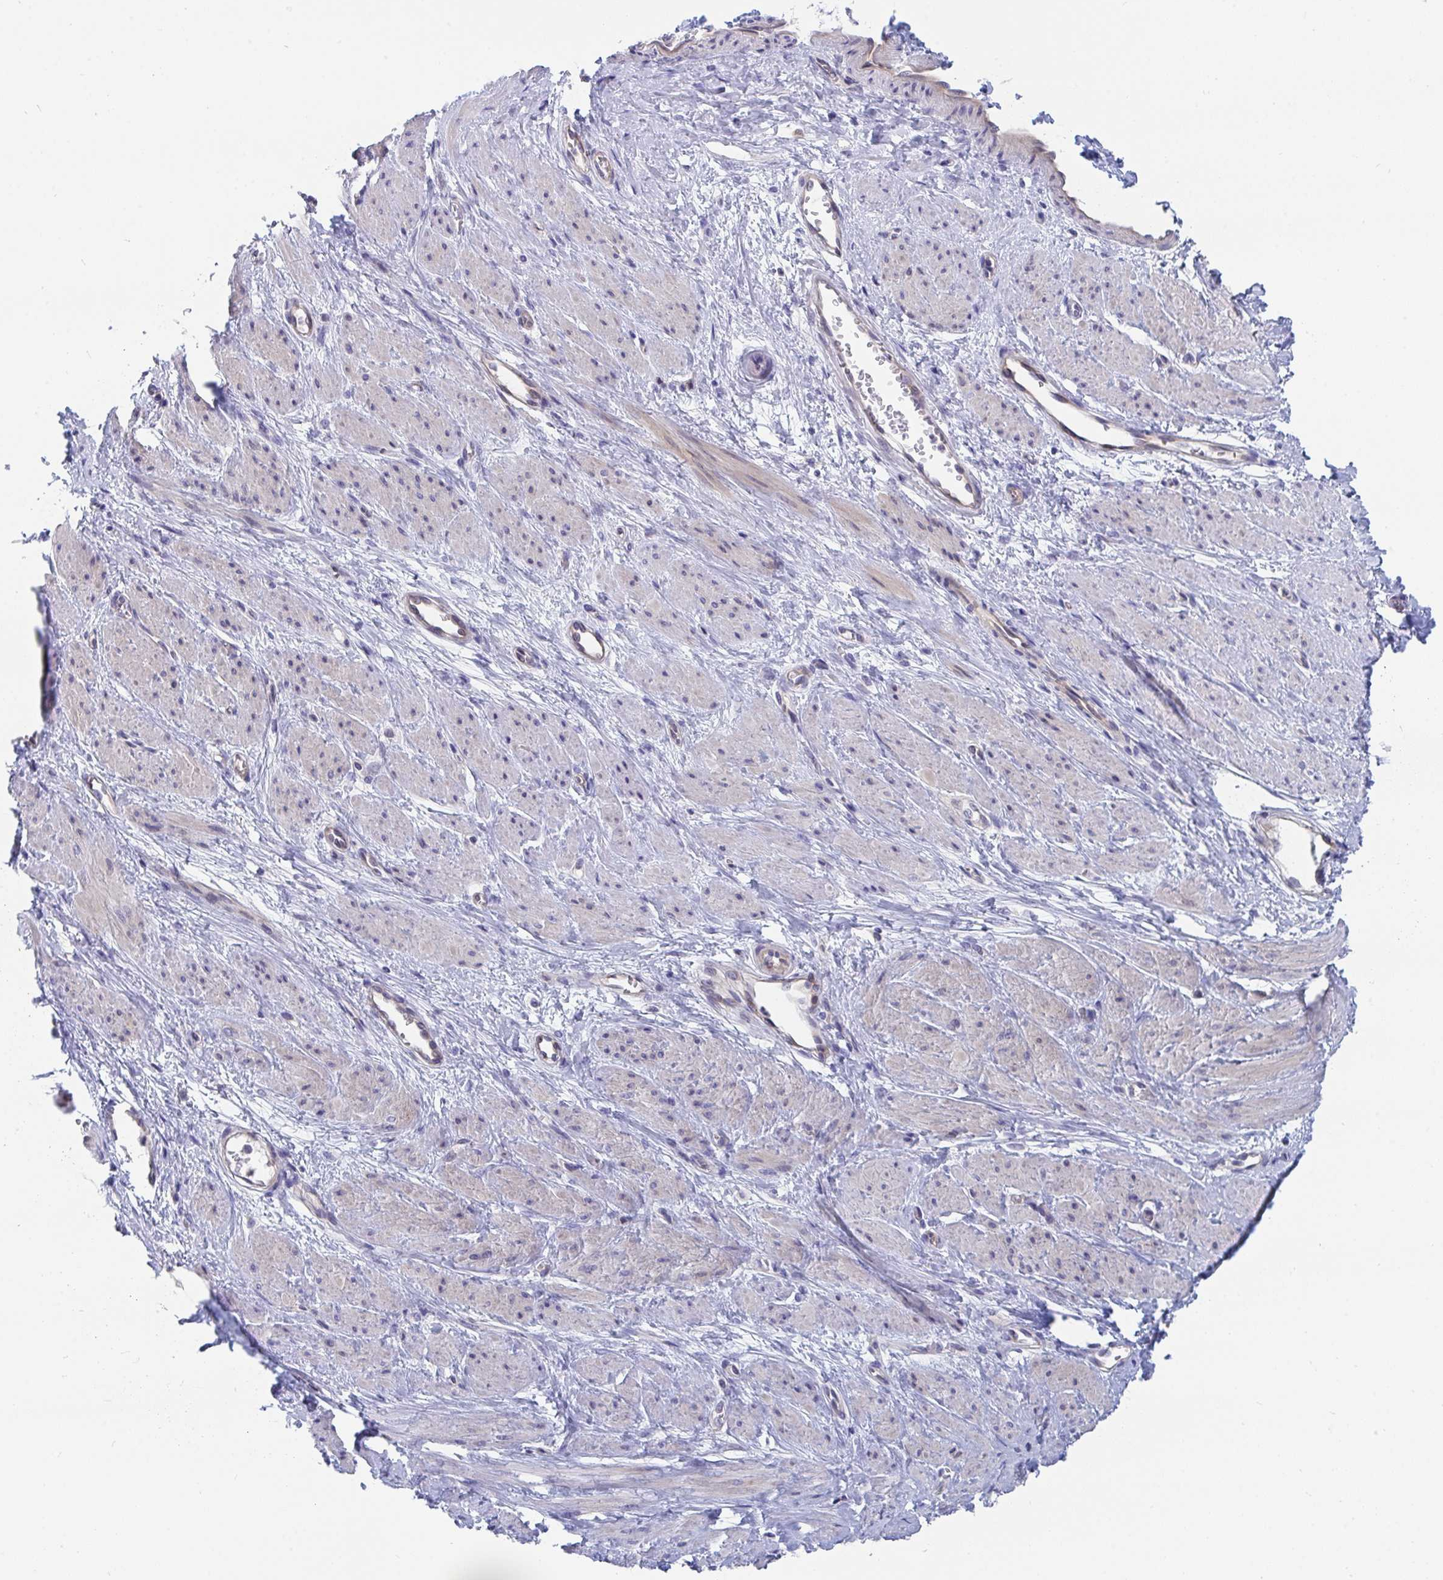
{"staining": {"intensity": "weak", "quantity": "<25%", "location": "cytoplasmic/membranous"}, "tissue": "smooth muscle", "cell_type": "Smooth muscle cells", "image_type": "normal", "snomed": [{"axis": "morphology", "description": "Normal tissue, NOS"}, {"axis": "topography", "description": "Smooth muscle"}, {"axis": "topography", "description": "Uterus"}], "caption": "IHC of benign smooth muscle exhibits no expression in smooth muscle cells.", "gene": "P2RX3", "patient": {"sex": "female", "age": 39}}